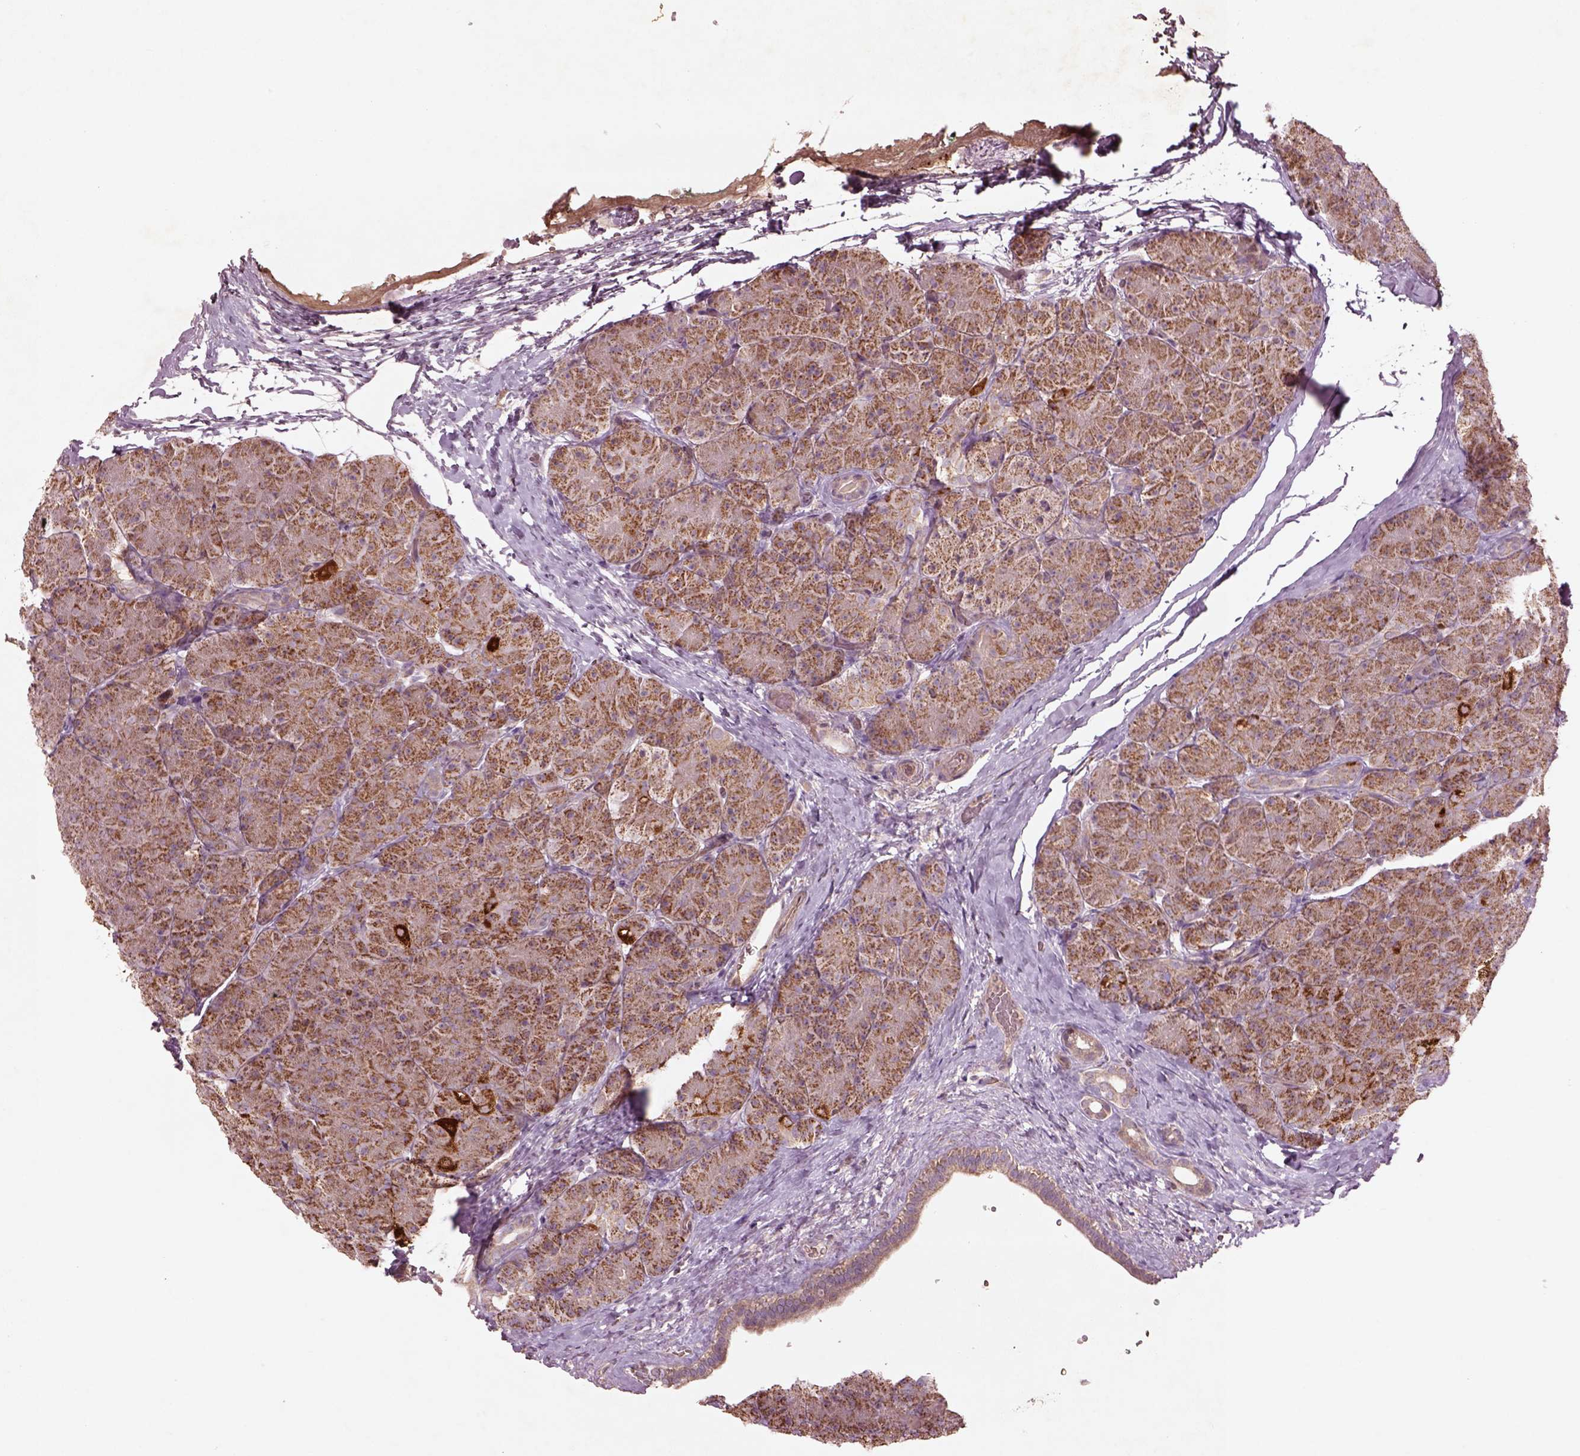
{"staining": {"intensity": "moderate", "quantity": ">75%", "location": "cytoplasmic/membranous"}, "tissue": "pancreas", "cell_type": "Exocrine glandular cells", "image_type": "normal", "snomed": [{"axis": "morphology", "description": "Normal tissue, NOS"}, {"axis": "topography", "description": "Pancreas"}], "caption": "Benign pancreas demonstrates moderate cytoplasmic/membranous staining in about >75% of exocrine glandular cells, visualized by immunohistochemistry.", "gene": "SLC25A31", "patient": {"sex": "male", "age": 57}}